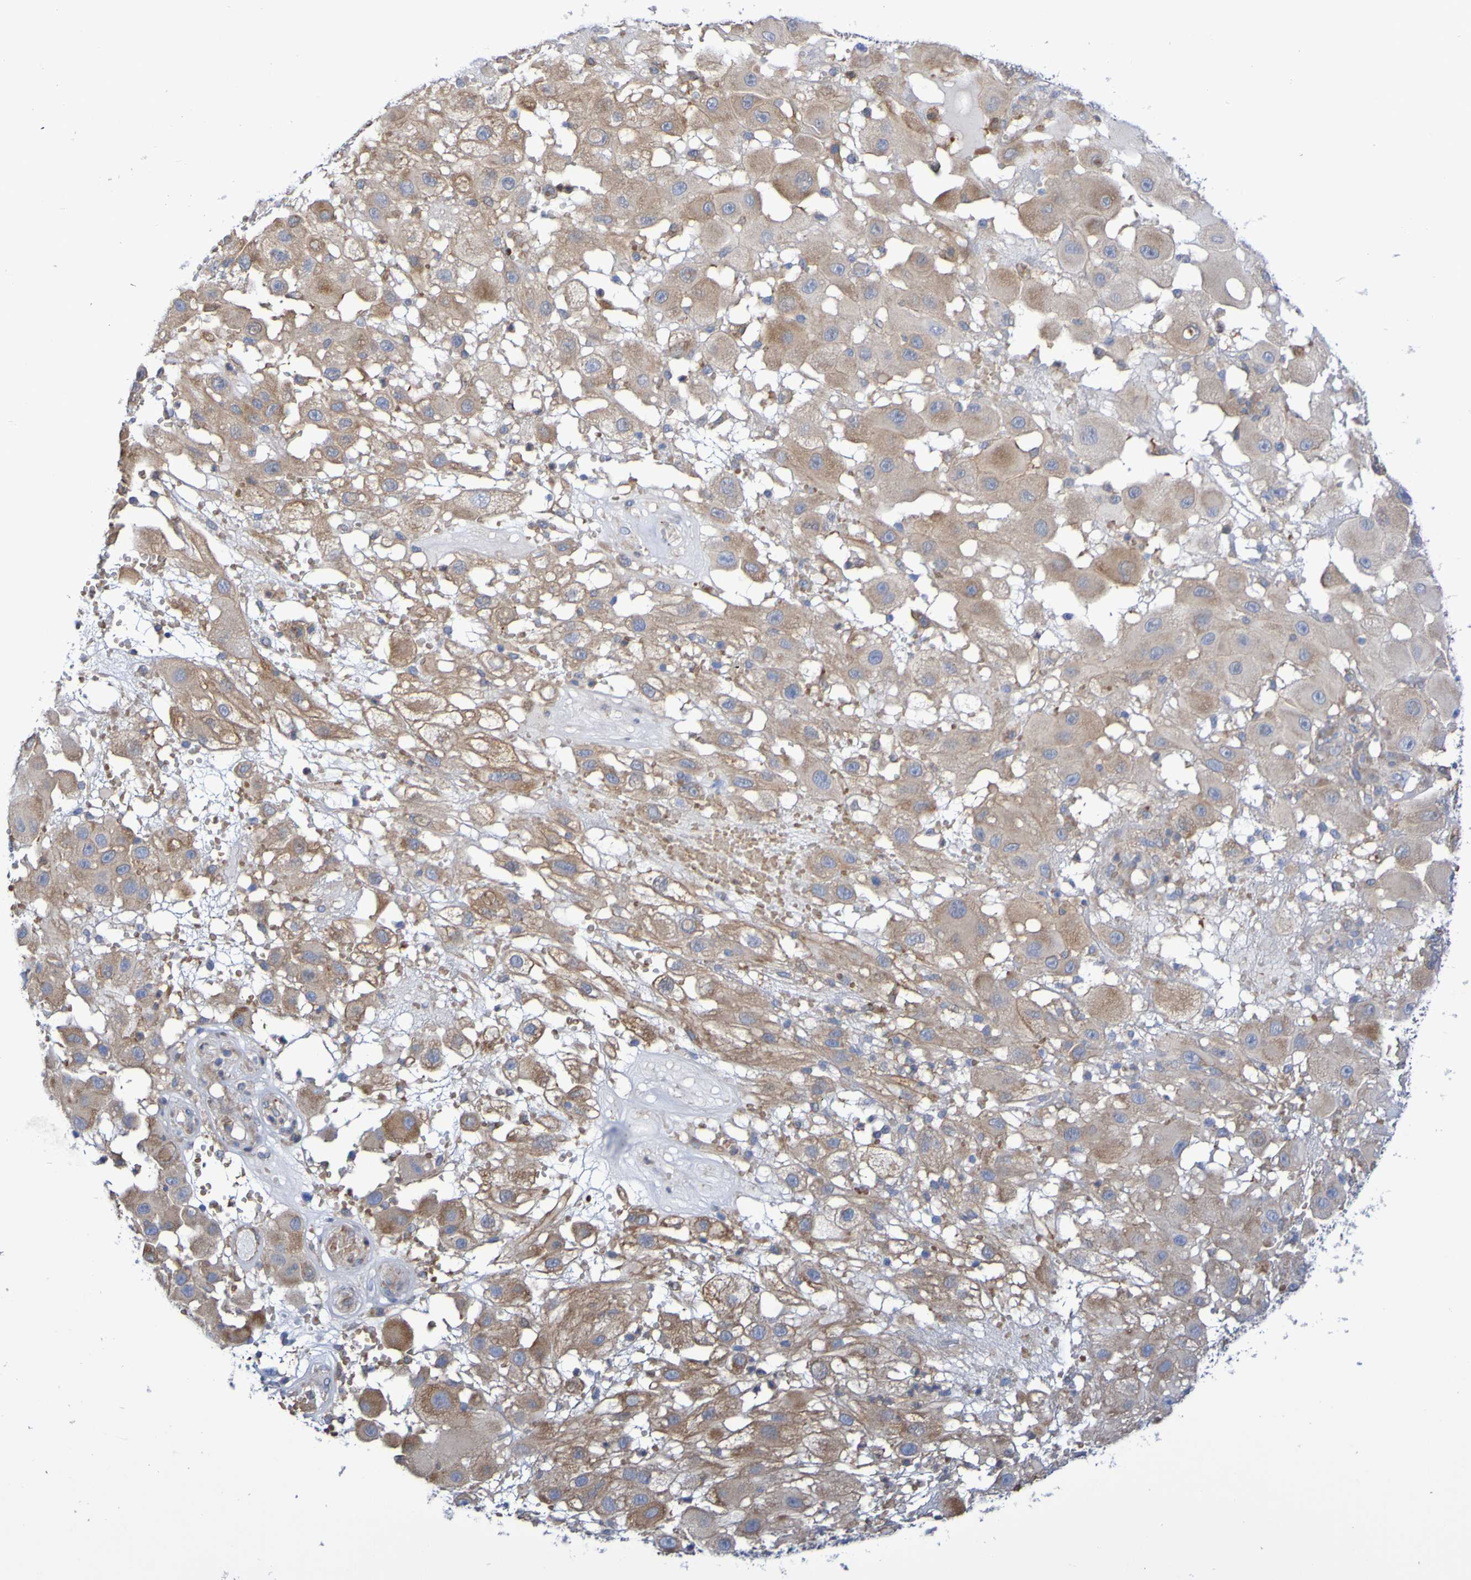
{"staining": {"intensity": "moderate", "quantity": ">75%", "location": "cytoplasmic/membranous"}, "tissue": "melanoma", "cell_type": "Tumor cells", "image_type": "cancer", "snomed": [{"axis": "morphology", "description": "Malignant melanoma, NOS"}, {"axis": "topography", "description": "Skin"}], "caption": "Tumor cells display medium levels of moderate cytoplasmic/membranous expression in about >75% of cells in melanoma.", "gene": "SCRG1", "patient": {"sex": "female", "age": 81}}